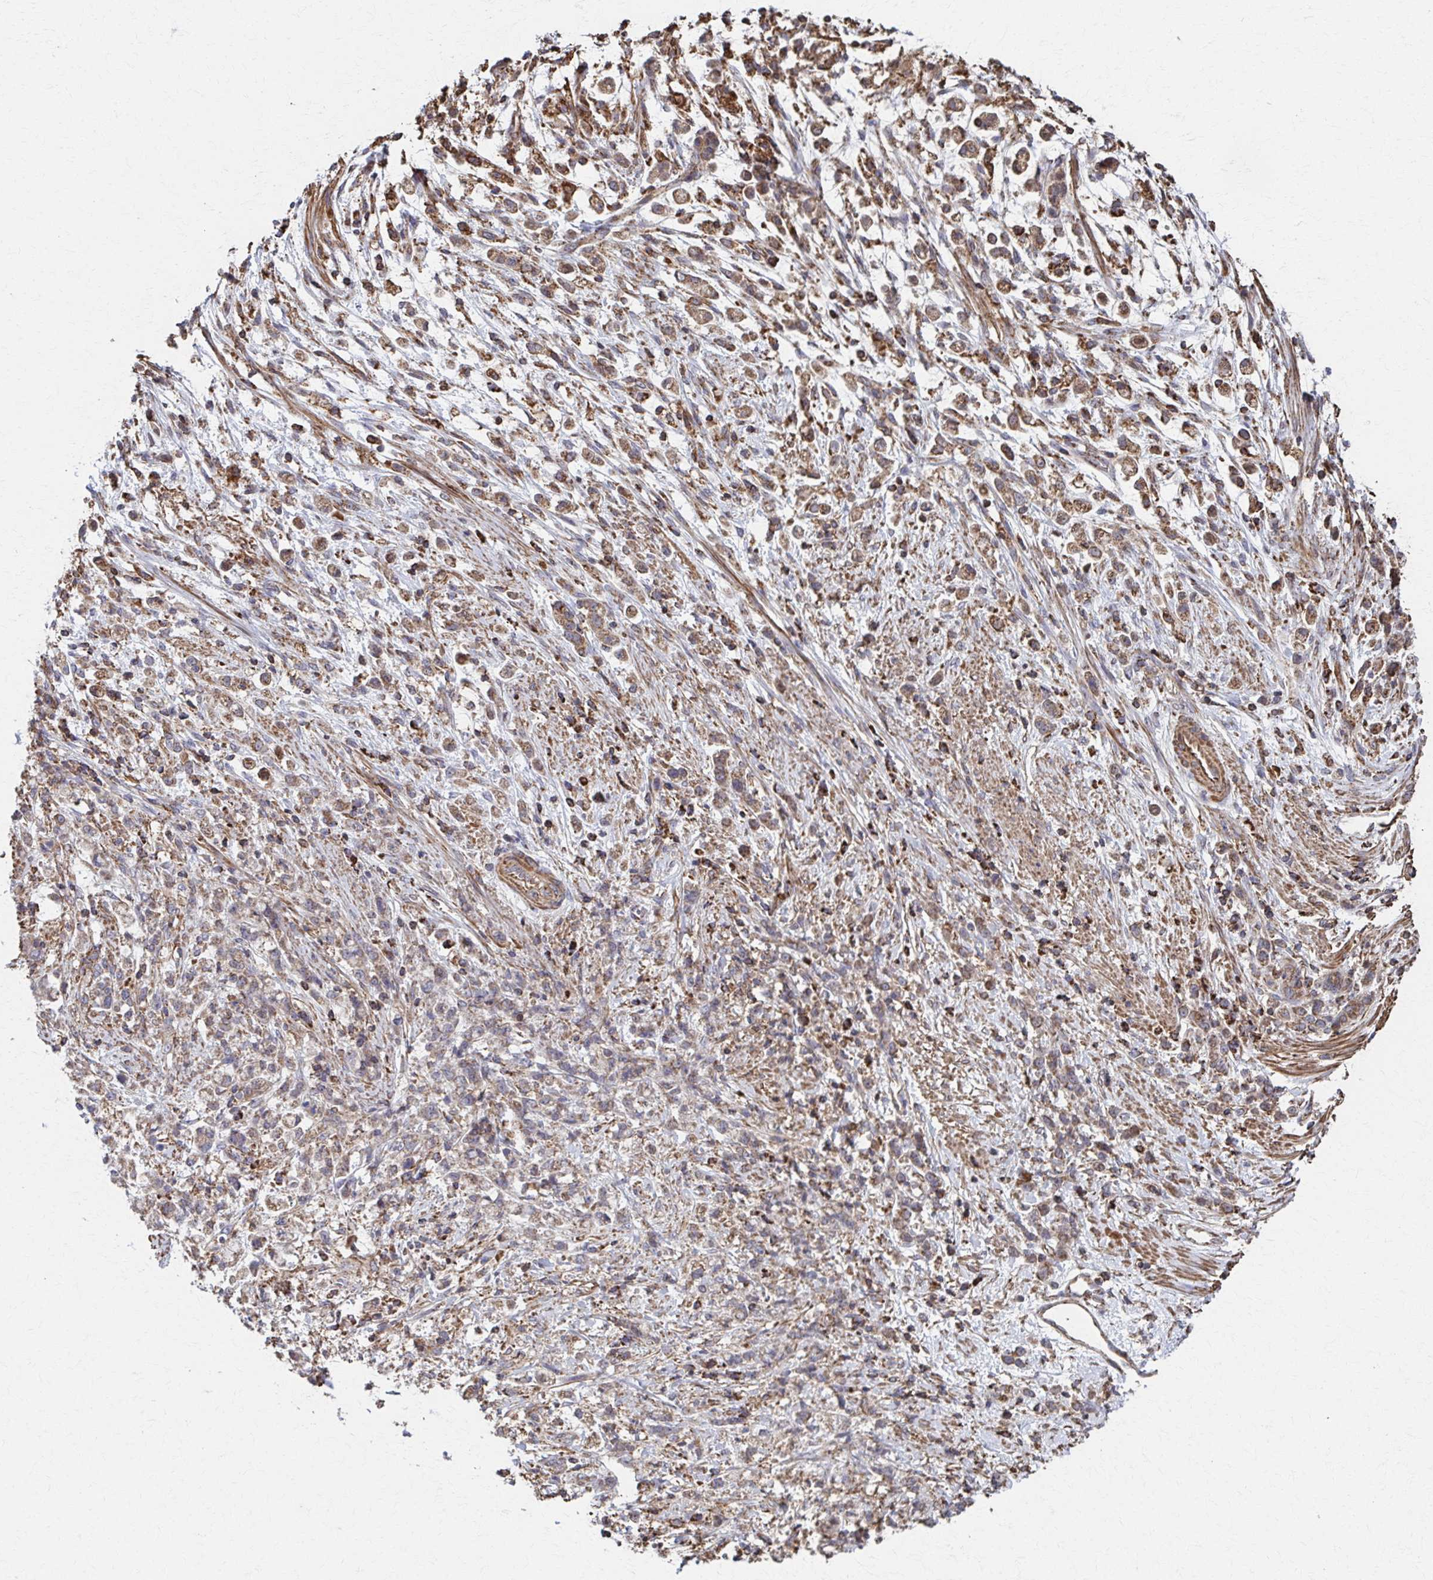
{"staining": {"intensity": "moderate", "quantity": ">75%", "location": "cytoplasmic/membranous"}, "tissue": "stomach cancer", "cell_type": "Tumor cells", "image_type": "cancer", "snomed": [{"axis": "morphology", "description": "Adenocarcinoma, NOS"}, {"axis": "topography", "description": "Stomach"}], "caption": "There is medium levels of moderate cytoplasmic/membranous staining in tumor cells of stomach adenocarcinoma, as demonstrated by immunohistochemical staining (brown color).", "gene": "KLHL34", "patient": {"sex": "female", "age": 60}}